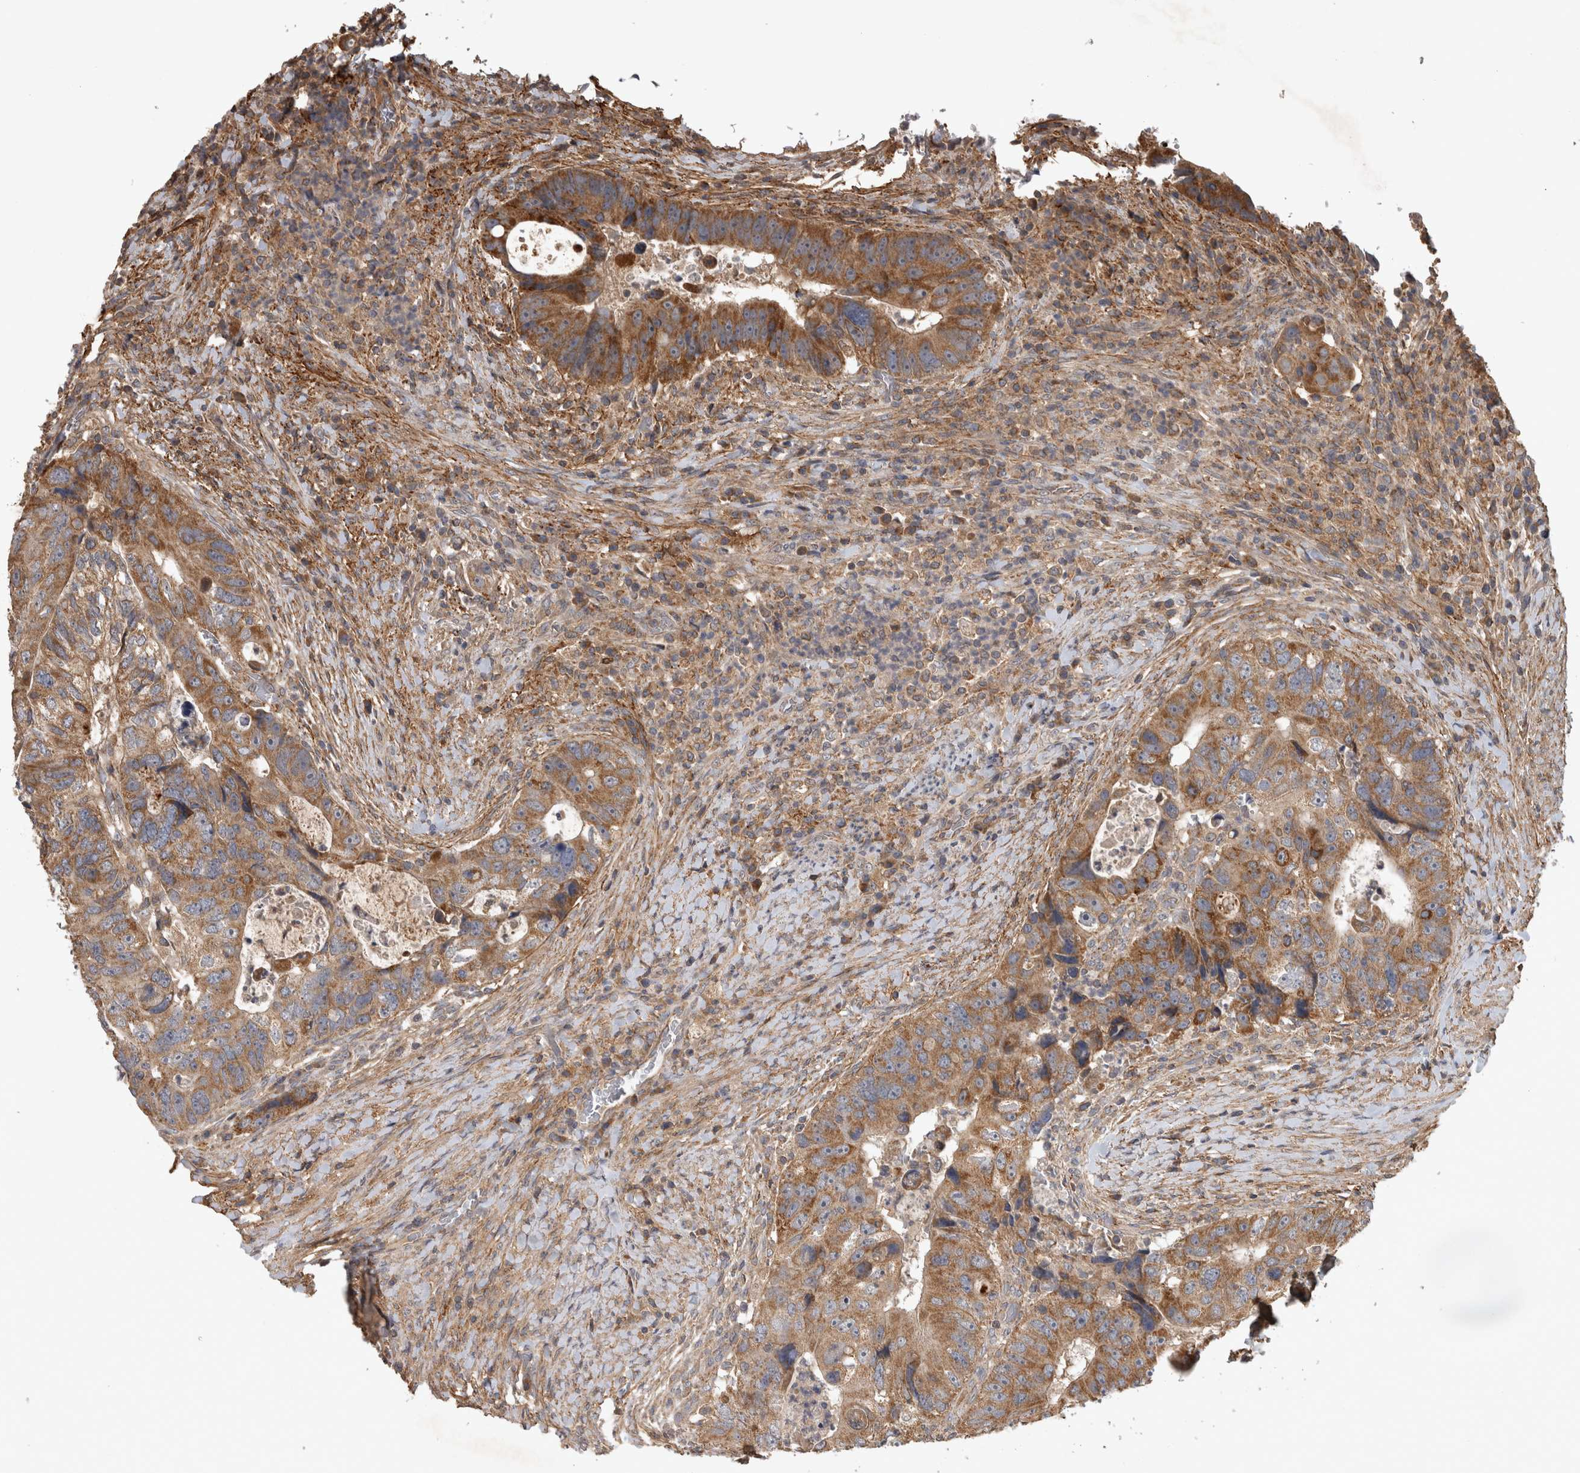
{"staining": {"intensity": "moderate", "quantity": ">75%", "location": "cytoplasmic/membranous"}, "tissue": "colorectal cancer", "cell_type": "Tumor cells", "image_type": "cancer", "snomed": [{"axis": "morphology", "description": "Adenocarcinoma, NOS"}, {"axis": "topography", "description": "Rectum"}], "caption": "IHC of colorectal cancer reveals medium levels of moderate cytoplasmic/membranous positivity in about >75% of tumor cells. (brown staining indicates protein expression, while blue staining denotes nuclei).", "gene": "TRMT61B", "patient": {"sex": "male", "age": 59}}